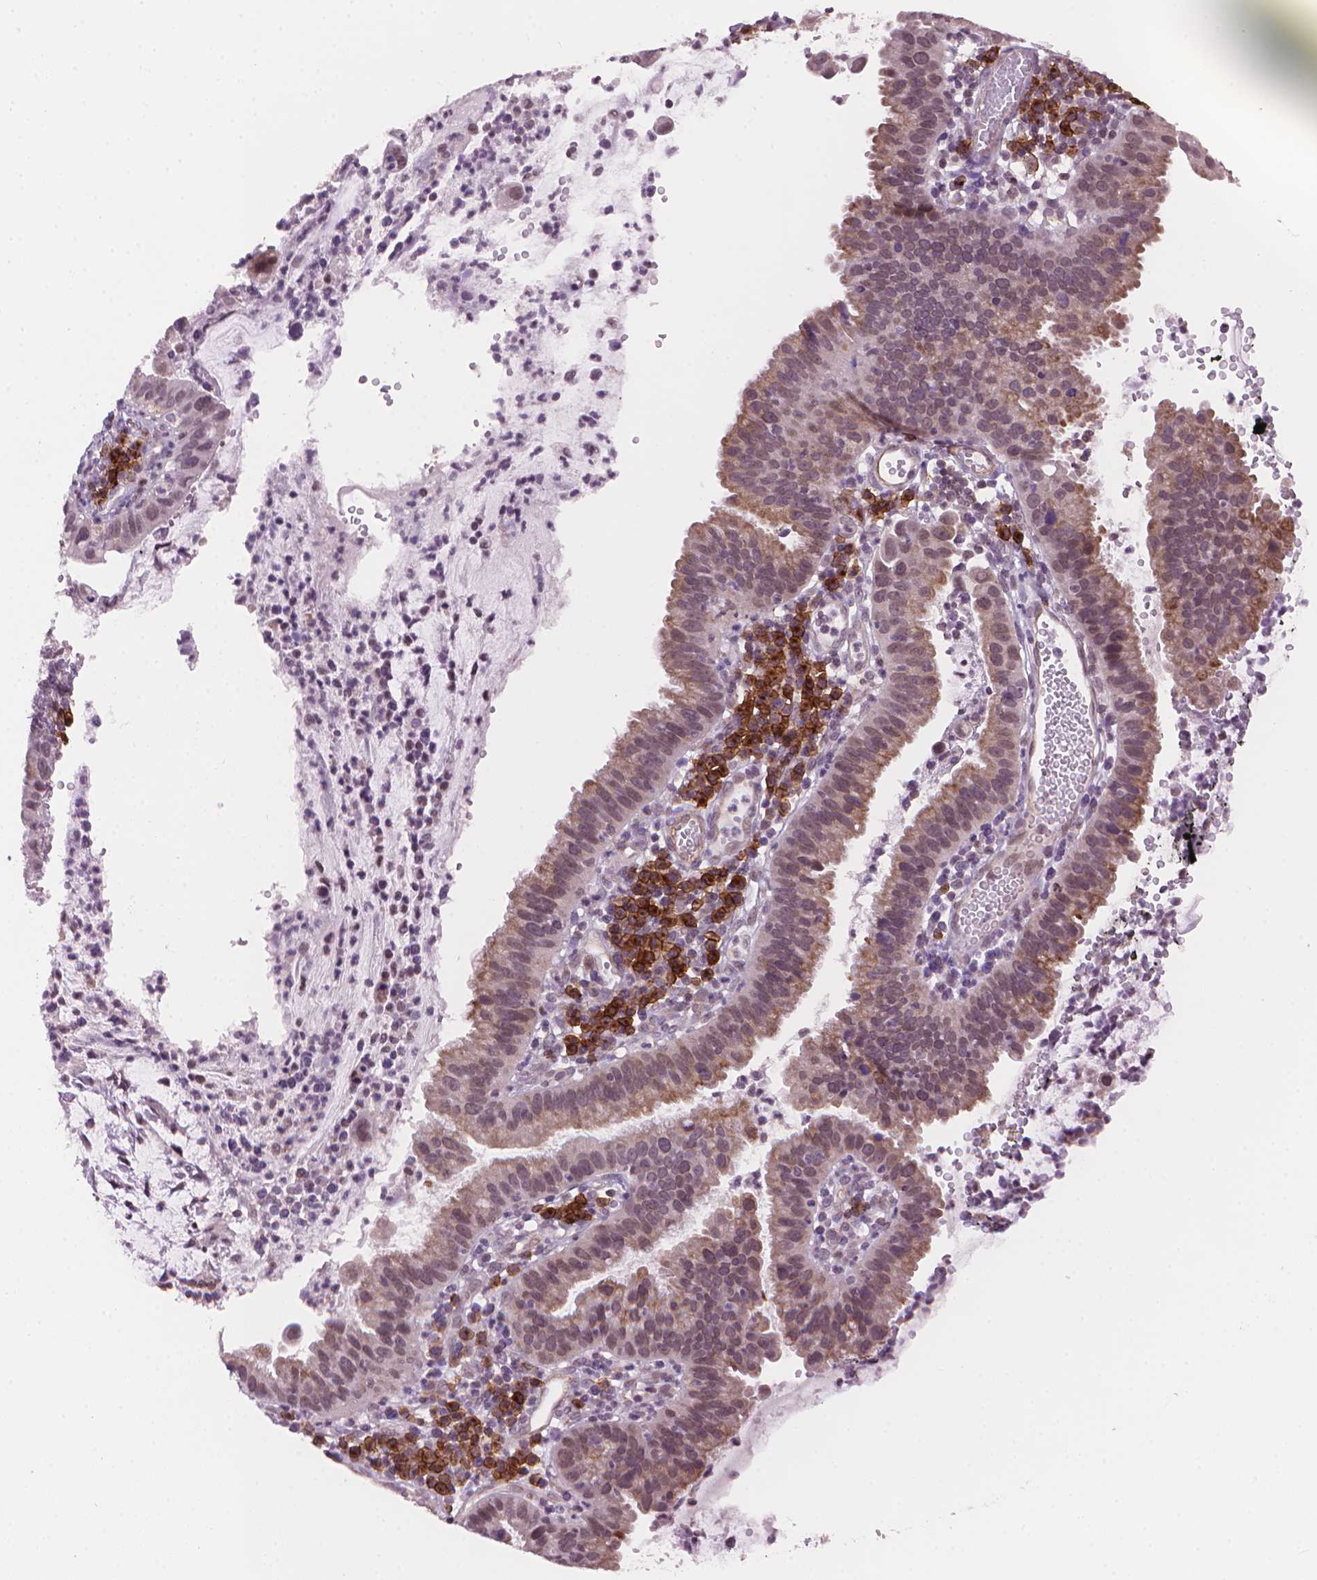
{"staining": {"intensity": "weak", "quantity": ">75%", "location": "cytoplasmic/membranous,nuclear"}, "tissue": "cervical cancer", "cell_type": "Tumor cells", "image_type": "cancer", "snomed": [{"axis": "morphology", "description": "Adenocarcinoma, NOS"}, {"axis": "topography", "description": "Cervix"}], "caption": "A high-resolution histopathology image shows immunohistochemistry (IHC) staining of cervical cancer (adenocarcinoma), which reveals weak cytoplasmic/membranous and nuclear expression in approximately >75% of tumor cells.", "gene": "TMEM184A", "patient": {"sex": "female", "age": 34}}